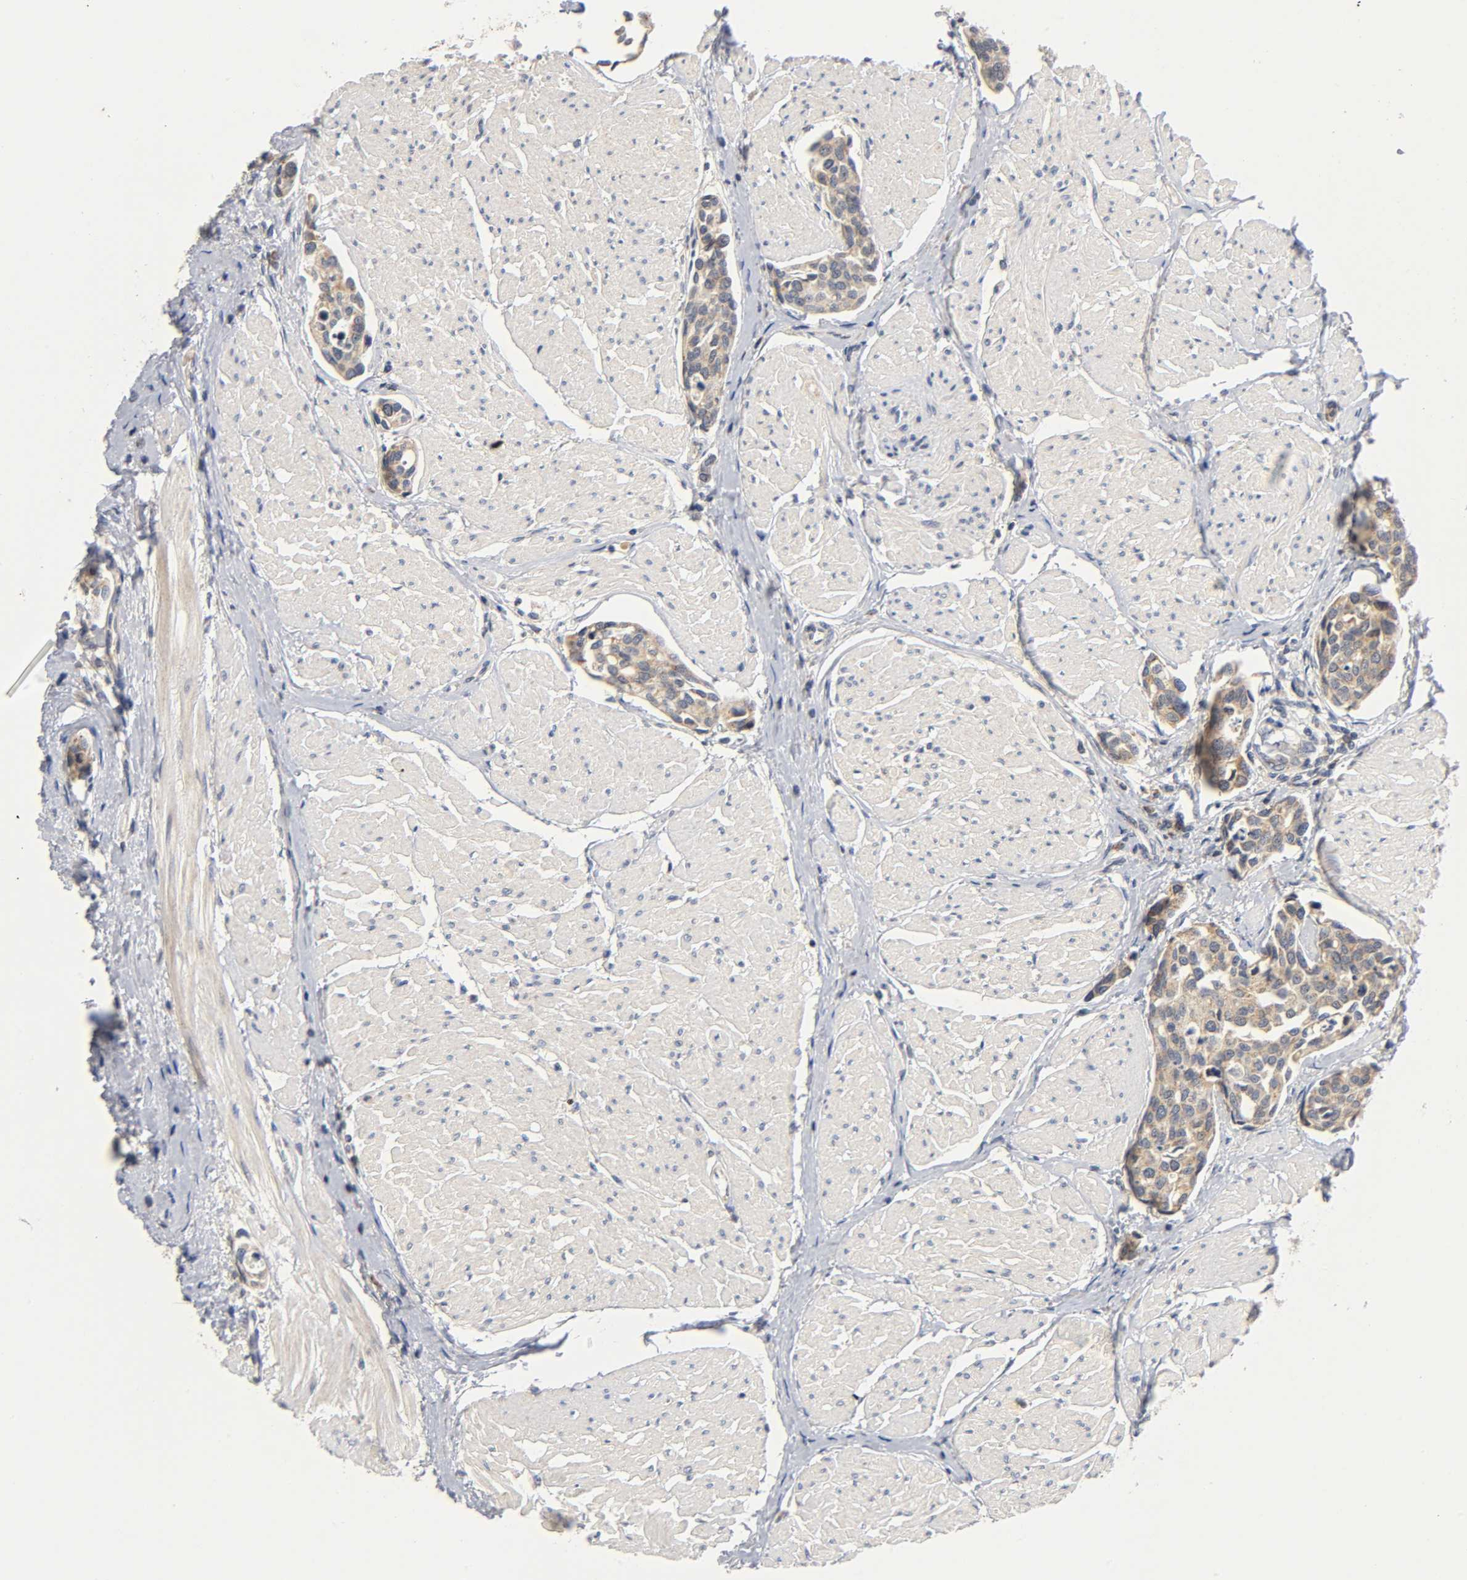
{"staining": {"intensity": "weak", "quantity": ">75%", "location": "cytoplasmic/membranous"}, "tissue": "urothelial cancer", "cell_type": "Tumor cells", "image_type": "cancer", "snomed": [{"axis": "morphology", "description": "Urothelial carcinoma, High grade"}, {"axis": "topography", "description": "Urinary bladder"}], "caption": "Immunohistochemical staining of human urothelial cancer shows weak cytoplasmic/membranous protein positivity in approximately >75% of tumor cells.", "gene": "NRP1", "patient": {"sex": "male", "age": 78}}